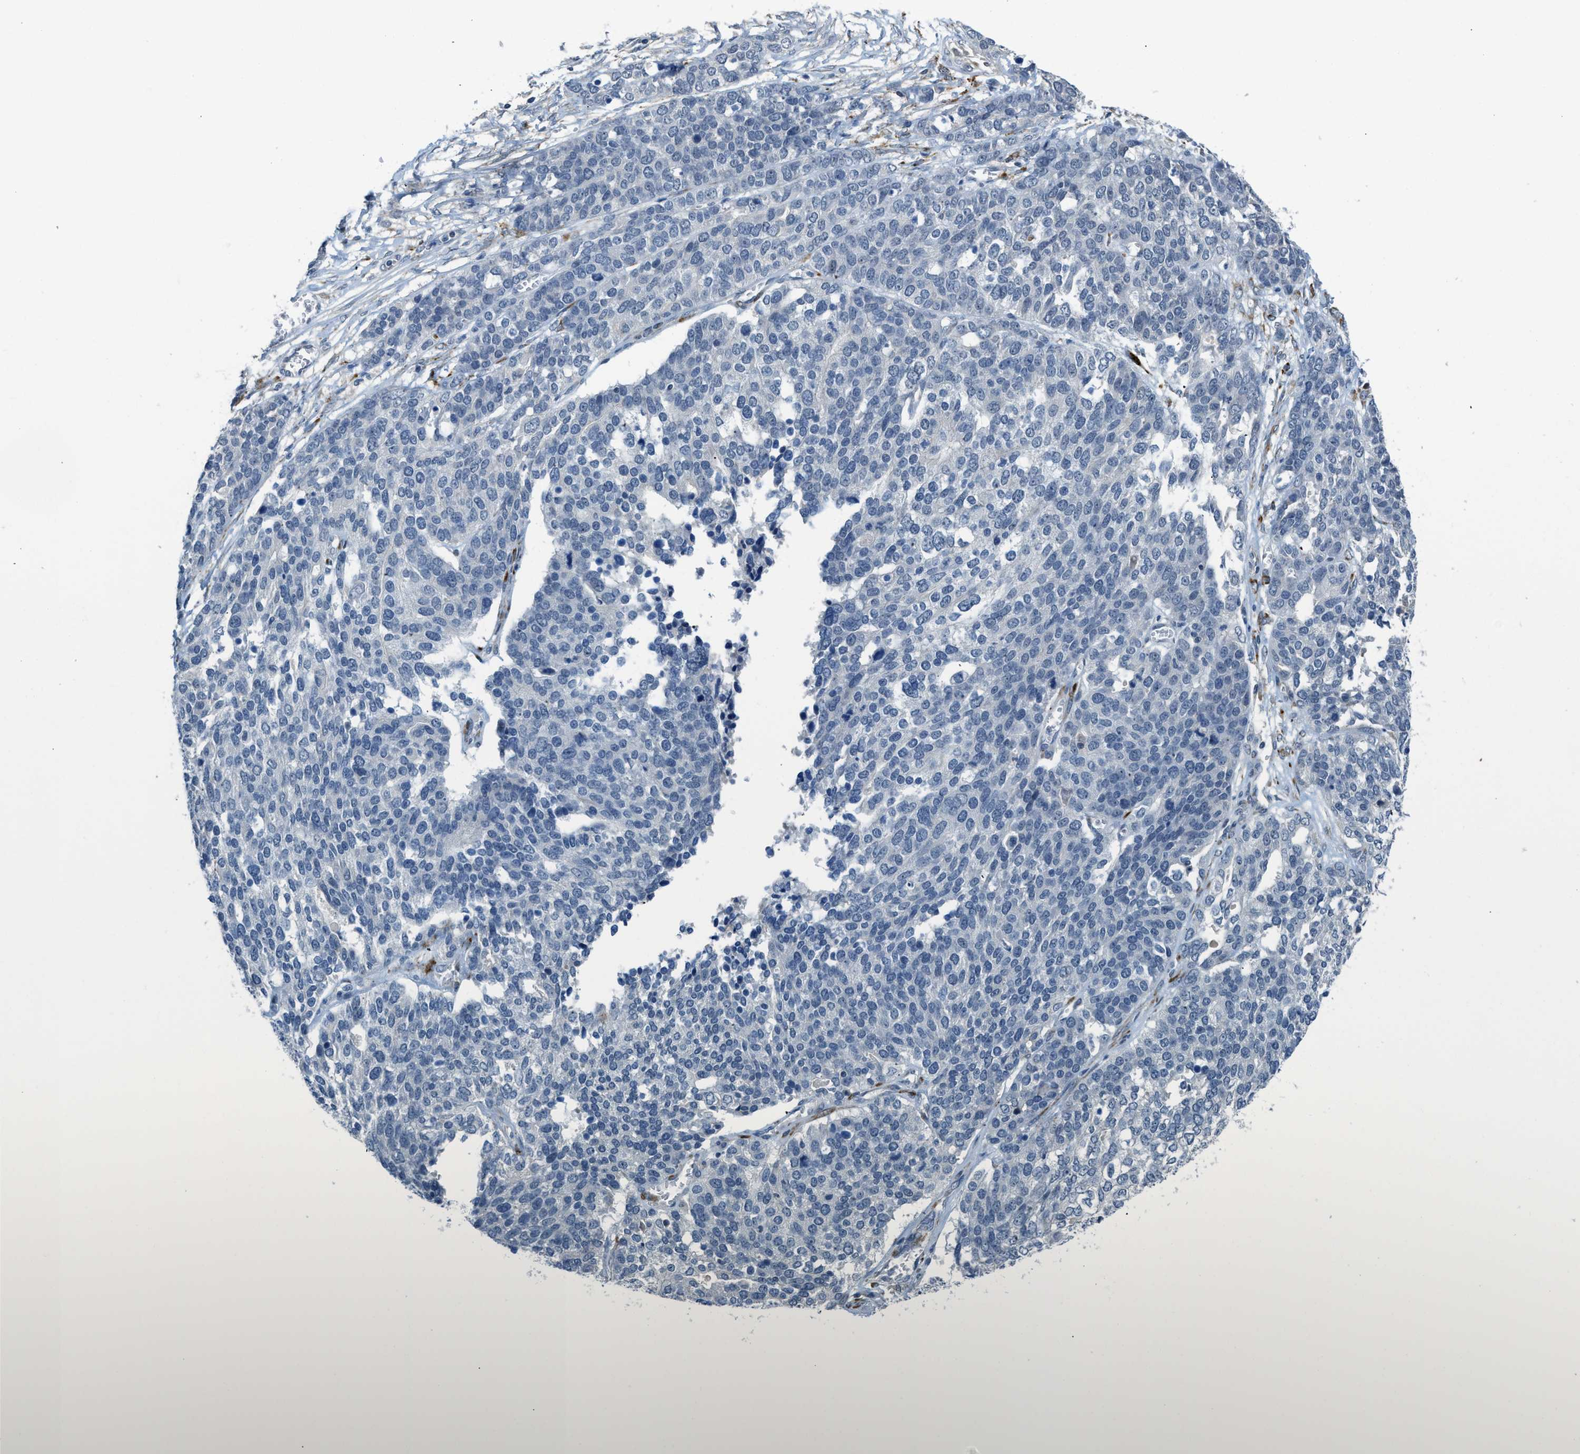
{"staining": {"intensity": "negative", "quantity": "none", "location": "none"}, "tissue": "ovarian cancer", "cell_type": "Tumor cells", "image_type": "cancer", "snomed": [{"axis": "morphology", "description": "Cystadenocarcinoma, serous, NOS"}, {"axis": "topography", "description": "Ovary"}], "caption": "This is a histopathology image of immunohistochemistry (IHC) staining of ovarian cancer, which shows no staining in tumor cells.", "gene": "TMEM154", "patient": {"sex": "female", "age": 44}}